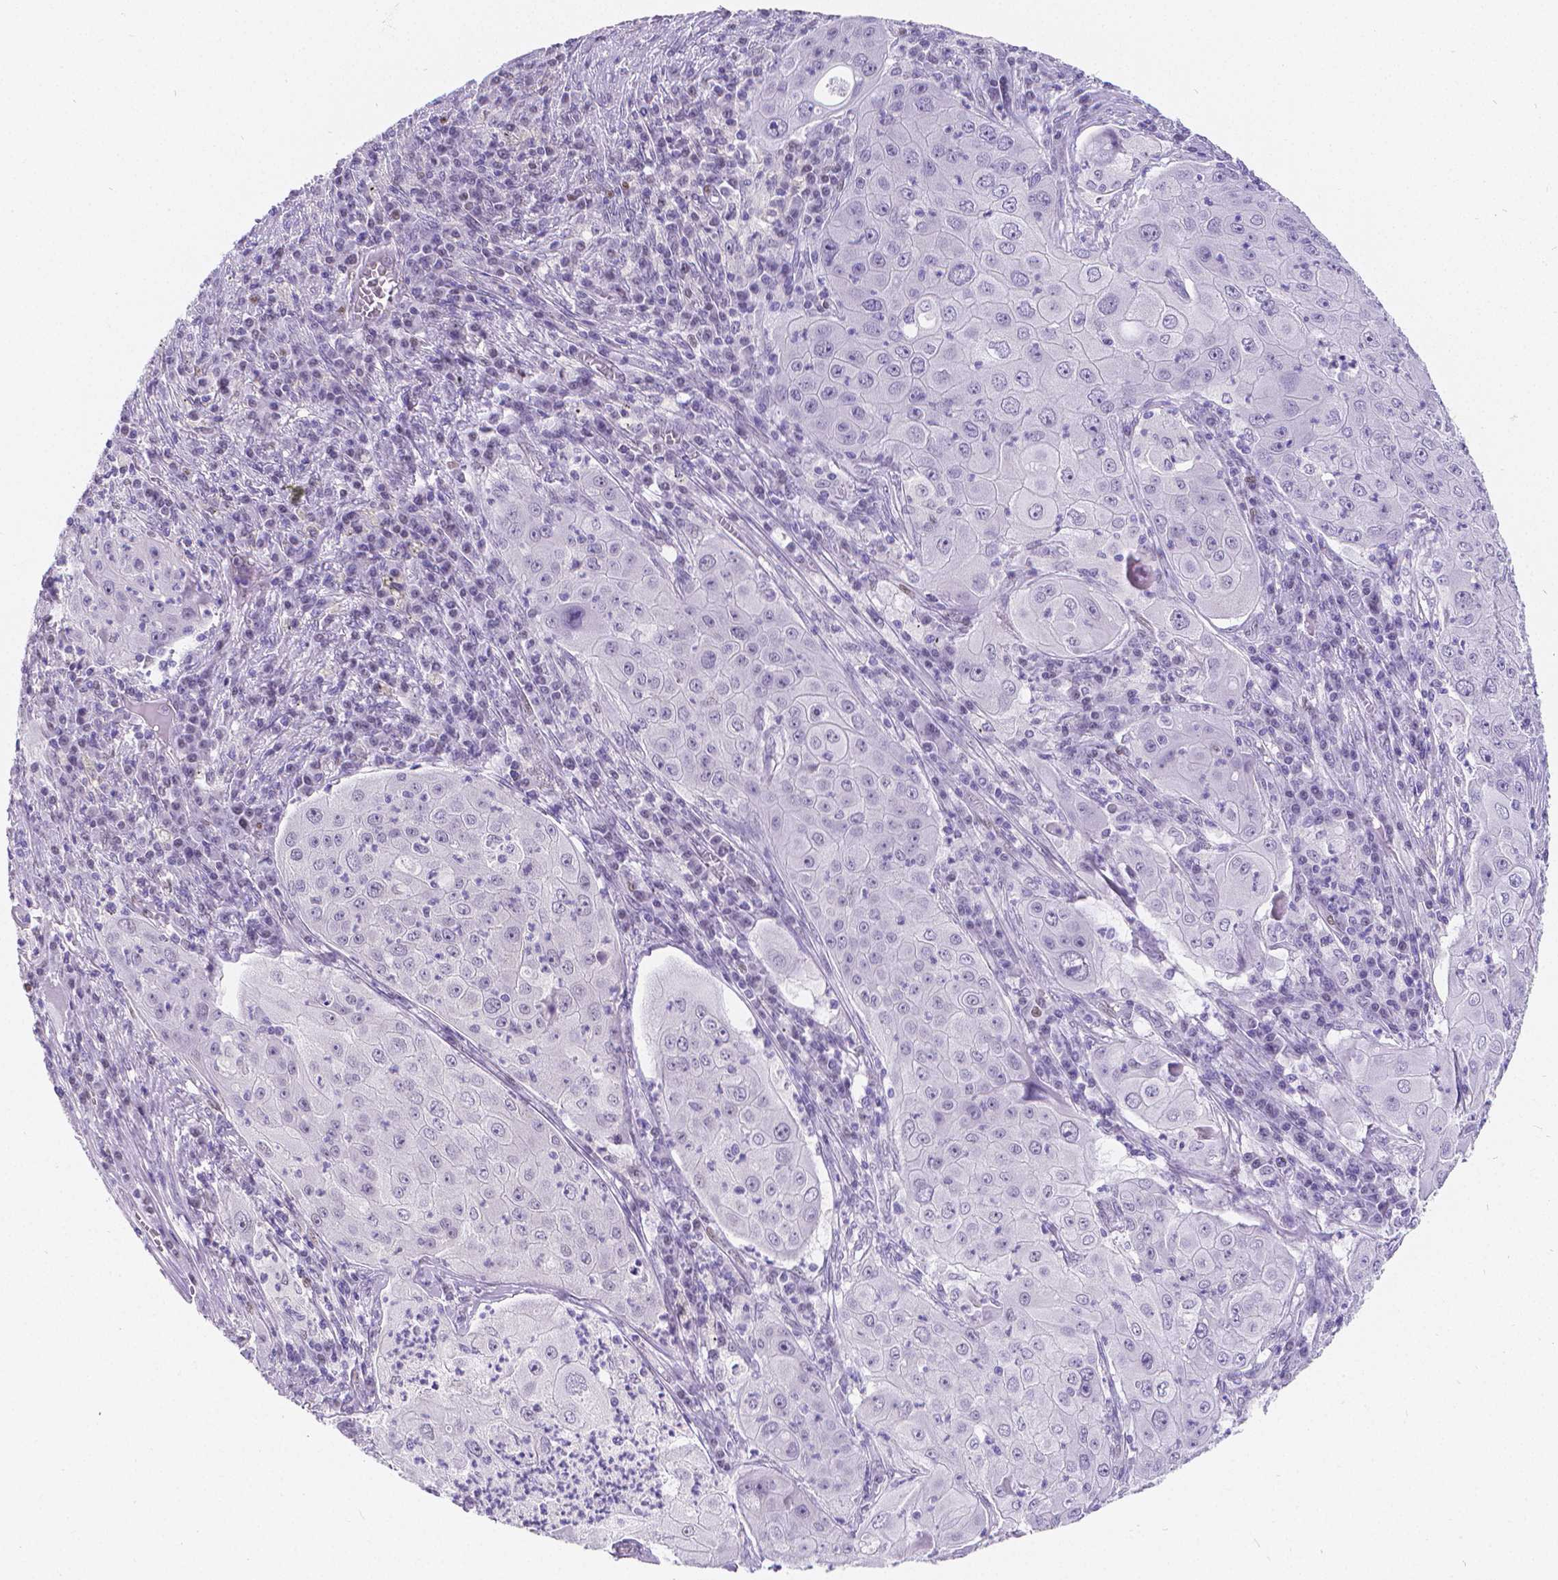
{"staining": {"intensity": "negative", "quantity": "none", "location": "none"}, "tissue": "lung cancer", "cell_type": "Tumor cells", "image_type": "cancer", "snomed": [{"axis": "morphology", "description": "Squamous cell carcinoma, NOS"}, {"axis": "topography", "description": "Lung"}], "caption": "Immunohistochemistry of human lung cancer (squamous cell carcinoma) shows no expression in tumor cells.", "gene": "MEF2C", "patient": {"sex": "female", "age": 59}}